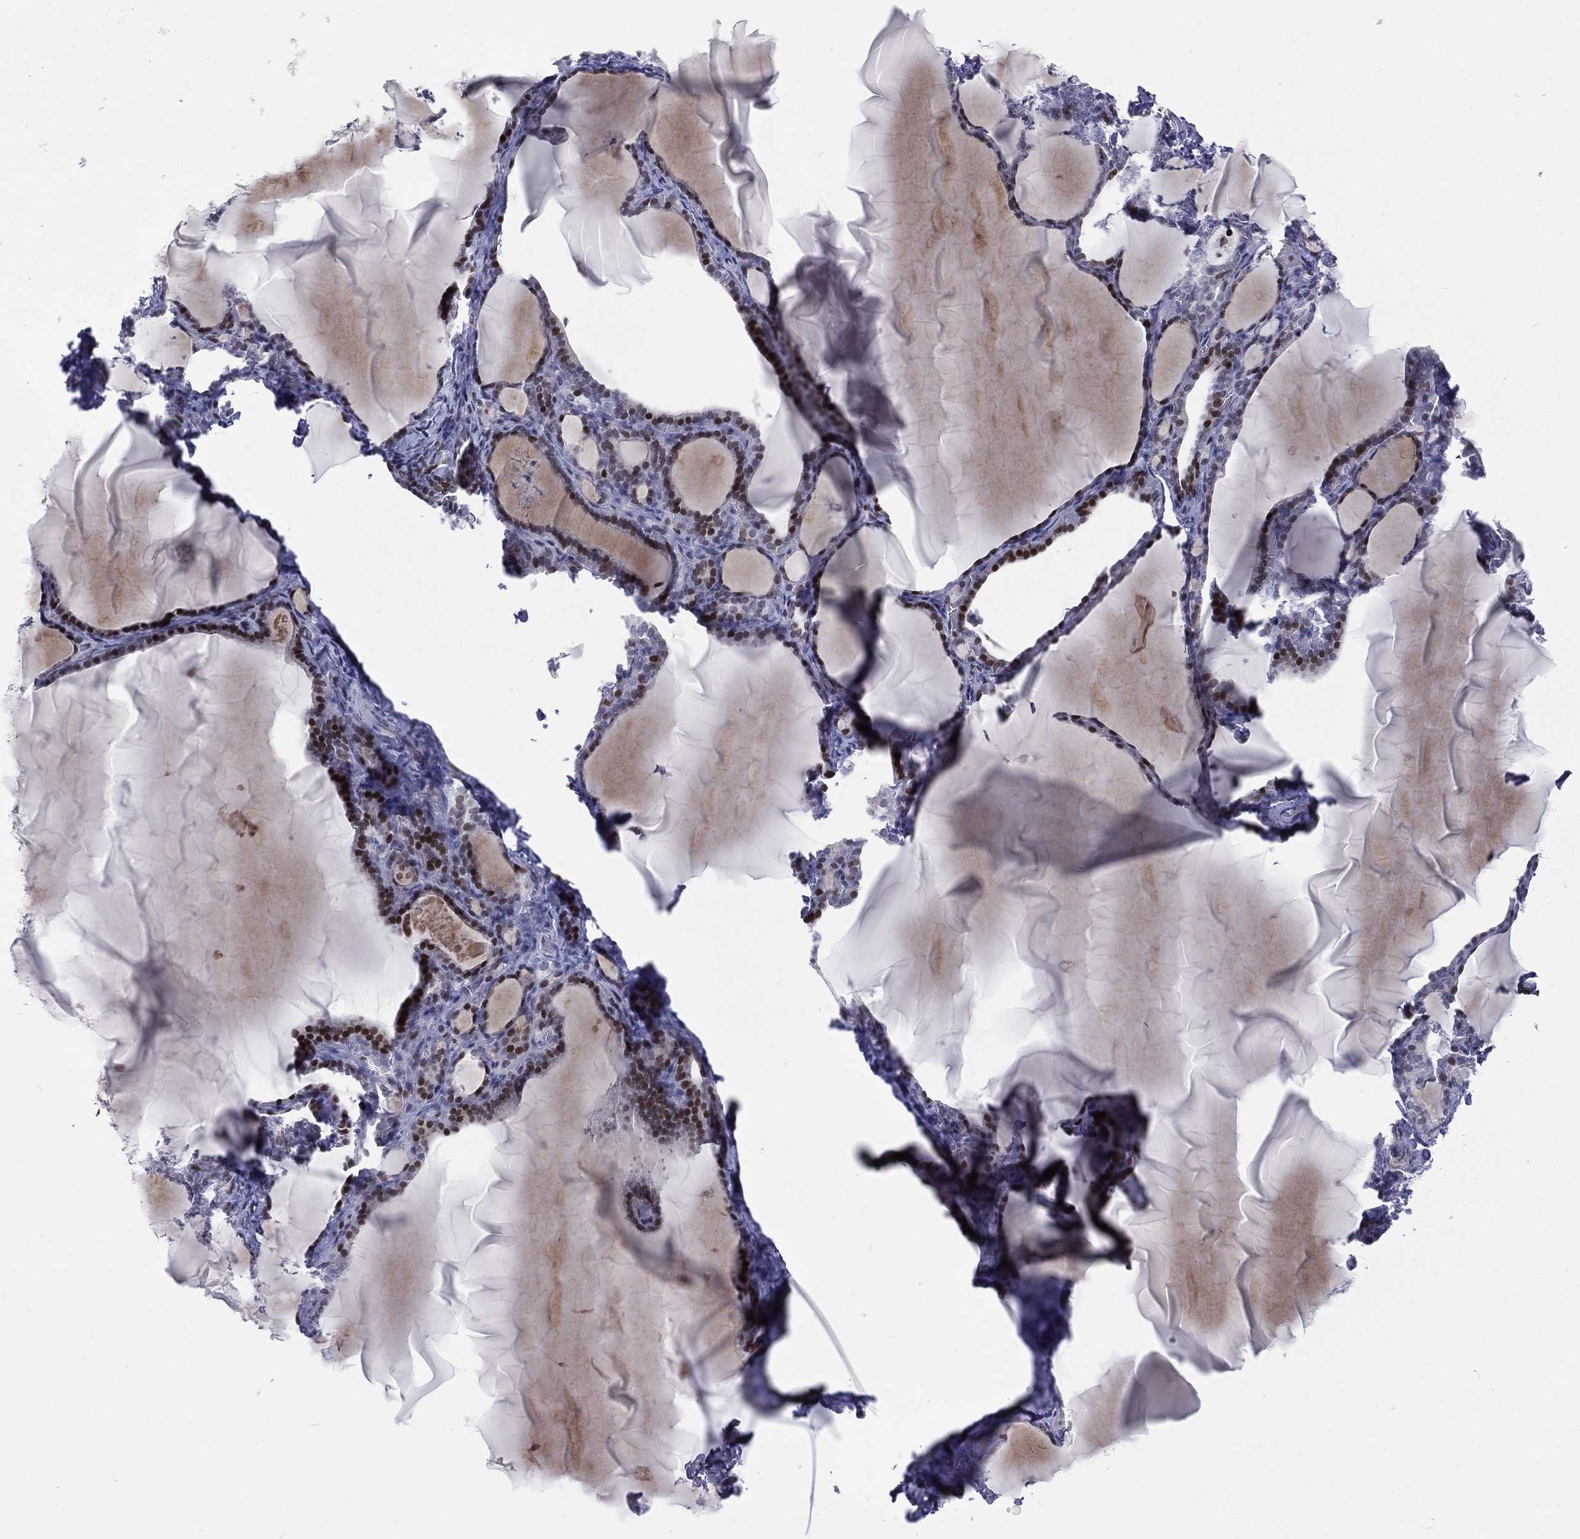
{"staining": {"intensity": "strong", "quantity": "25%-75%", "location": "nuclear"}, "tissue": "thyroid gland", "cell_type": "Glandular cells", "image_type": "normal", "snomed": [{"axis": "morphology", "description": "Normal tissue, NOS"}, {"axis": "morphology", "description": "Hyperplasia, NOS"}, {"axis": "topography", "description": "Thyroid gland"}], "caption": "This micrograph reveals IHC staining of benign thyroid gland, with high strong nuclear expression in approximately 25%-75% of glandular cells.", "gene": "DBF4B", "patient": {"sex": "female", "age": 27}}